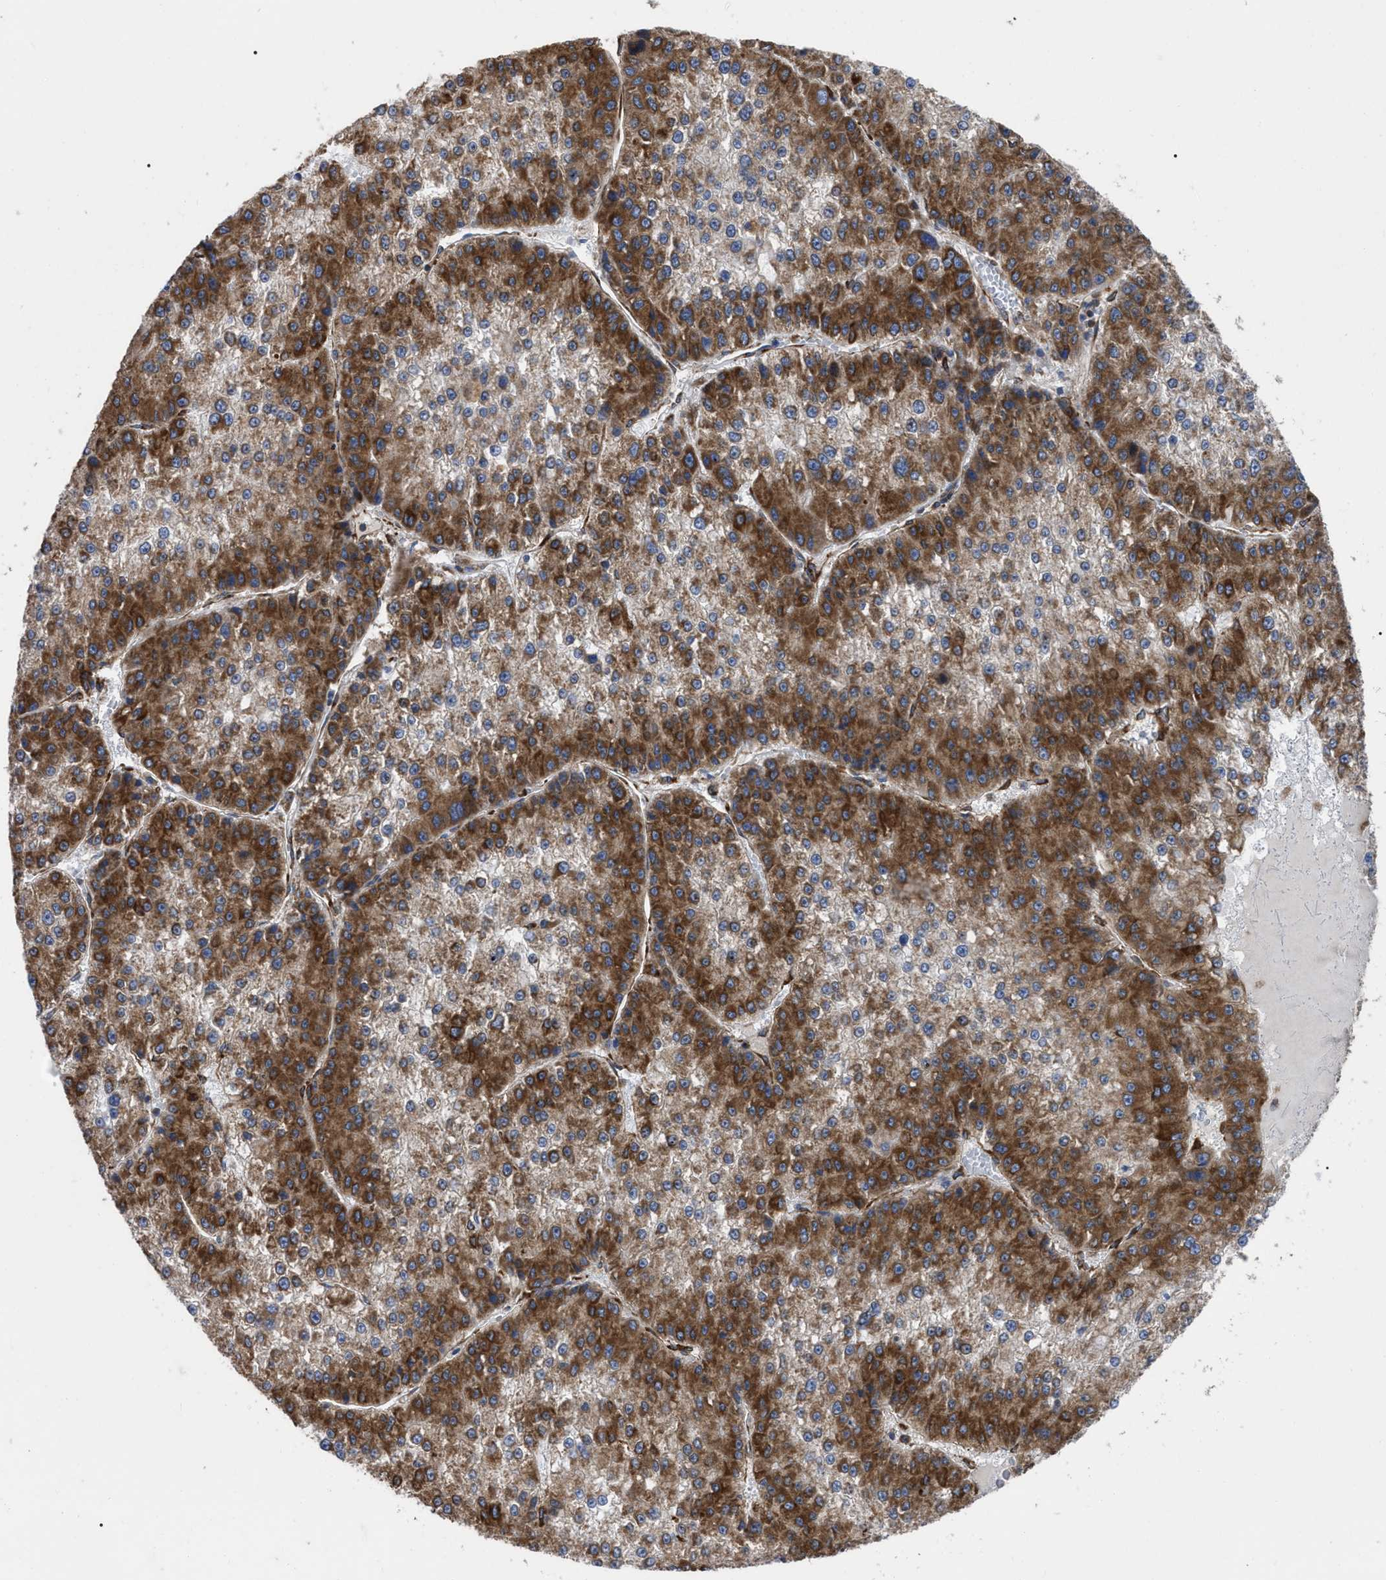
{"staining": {"intensity": "strong", "quantity": ">75%", "location": "cytoplasmic/membranous"}, "tissue": "liver cancer", "cell_type": "Tumor cells", "image_type": "cancer", "snomed": [{"axis": "morphology", "description": "Carcinoma, Hepatocellular, NOS"}, {"axis": "topography", "description": "Liver"}], "caption": "Immunohistochemical staining of liver cancer (hepatocellular carcinoma) displays strong cytoplasmic/membranous protein positivity in about >75% of tumor cells.", "gene": "FAM120A", "patient": {"sex": "female", "age": 73}}